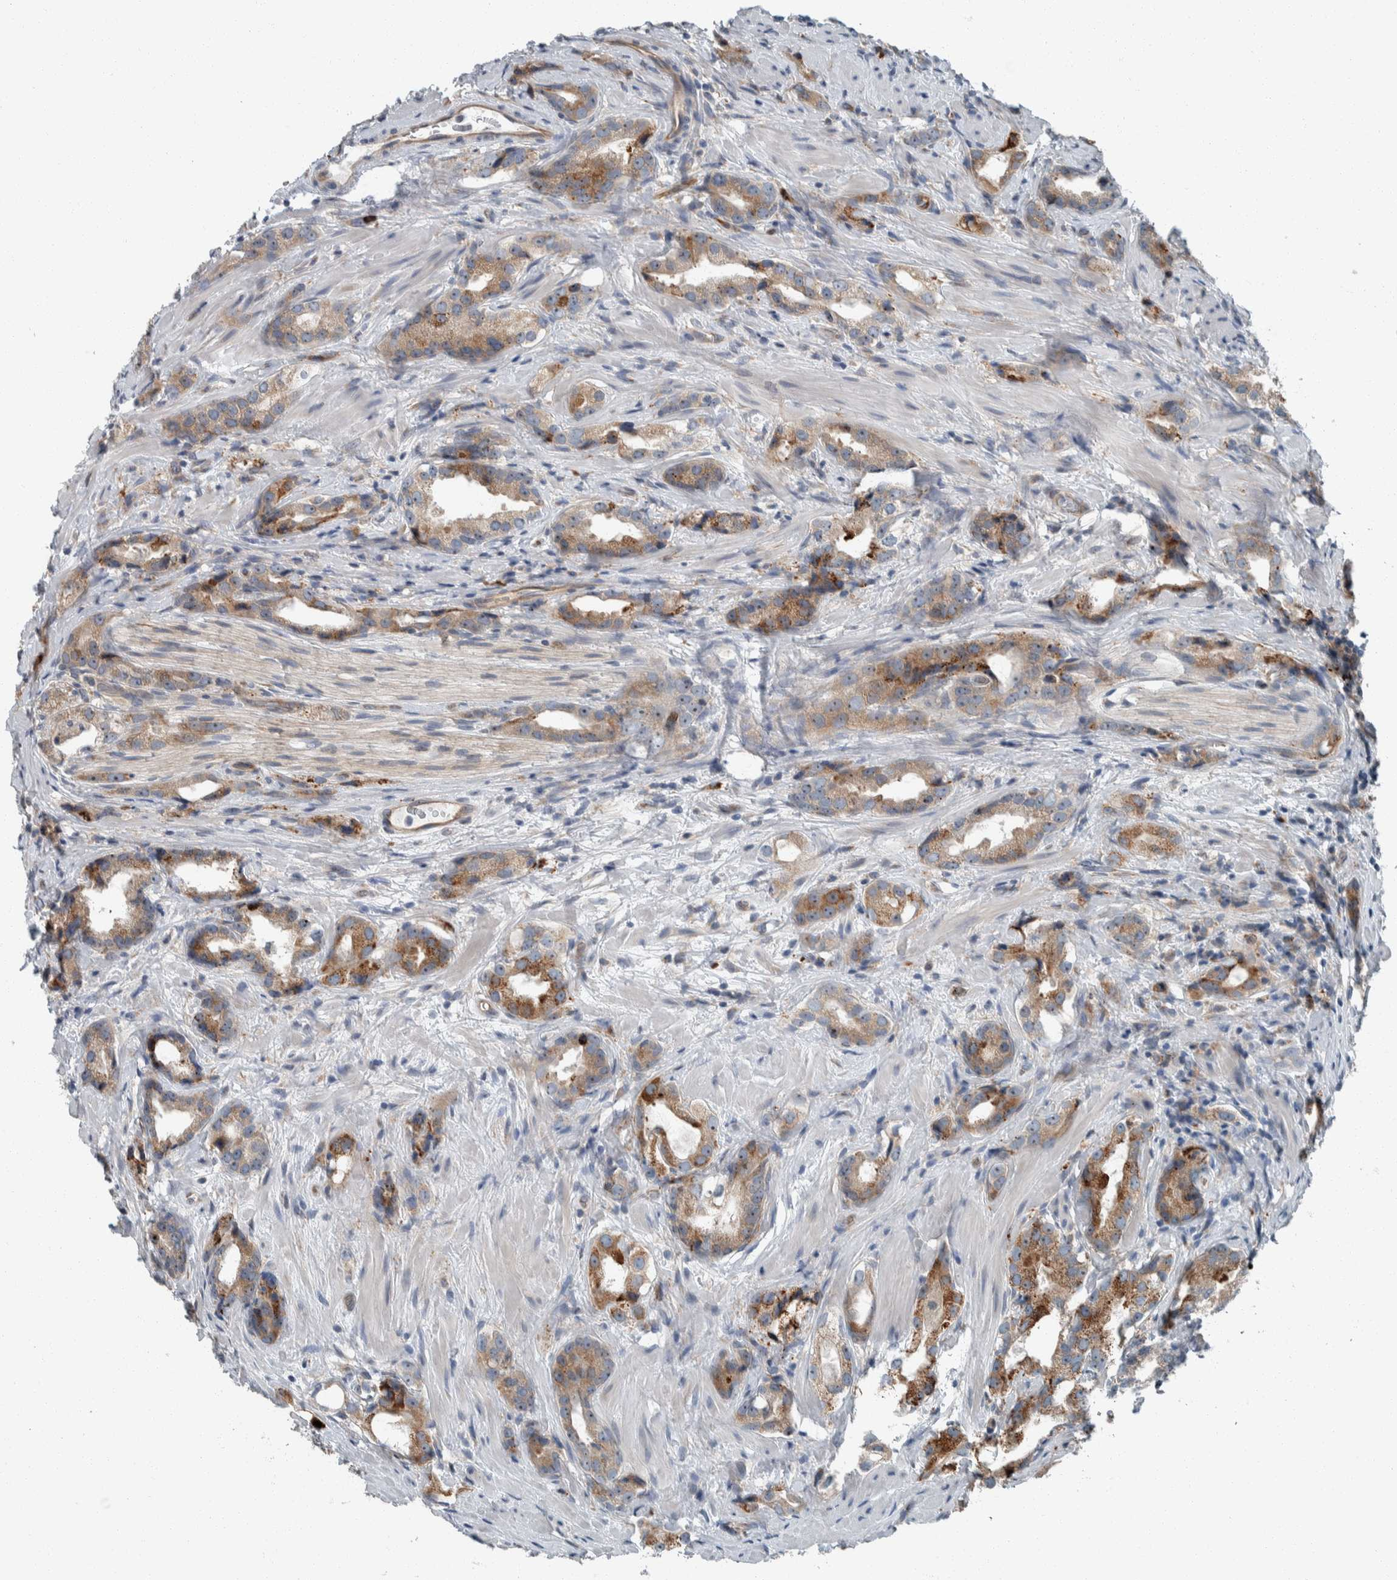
{"staining": {"intensity": "moderate", "quantity": ">75%", "location": "cytoplasmic/membranous"}, "tissue": "prostate cancer", "cell_type": "Tumor cells", "image_type": "cancer", "snomed": [{"axis": "morphology", "description": "Adenocarcinoma, High grade"}, {"axis": "topography", "description": "Prostate"}], "caption": "Moderate cytoplasmic/membranous positivity is appreciated in approximately >75% of tumor cells in prostate cancer.", "gene": "USP25", "patient": {"sex": "male", "age": 63}}